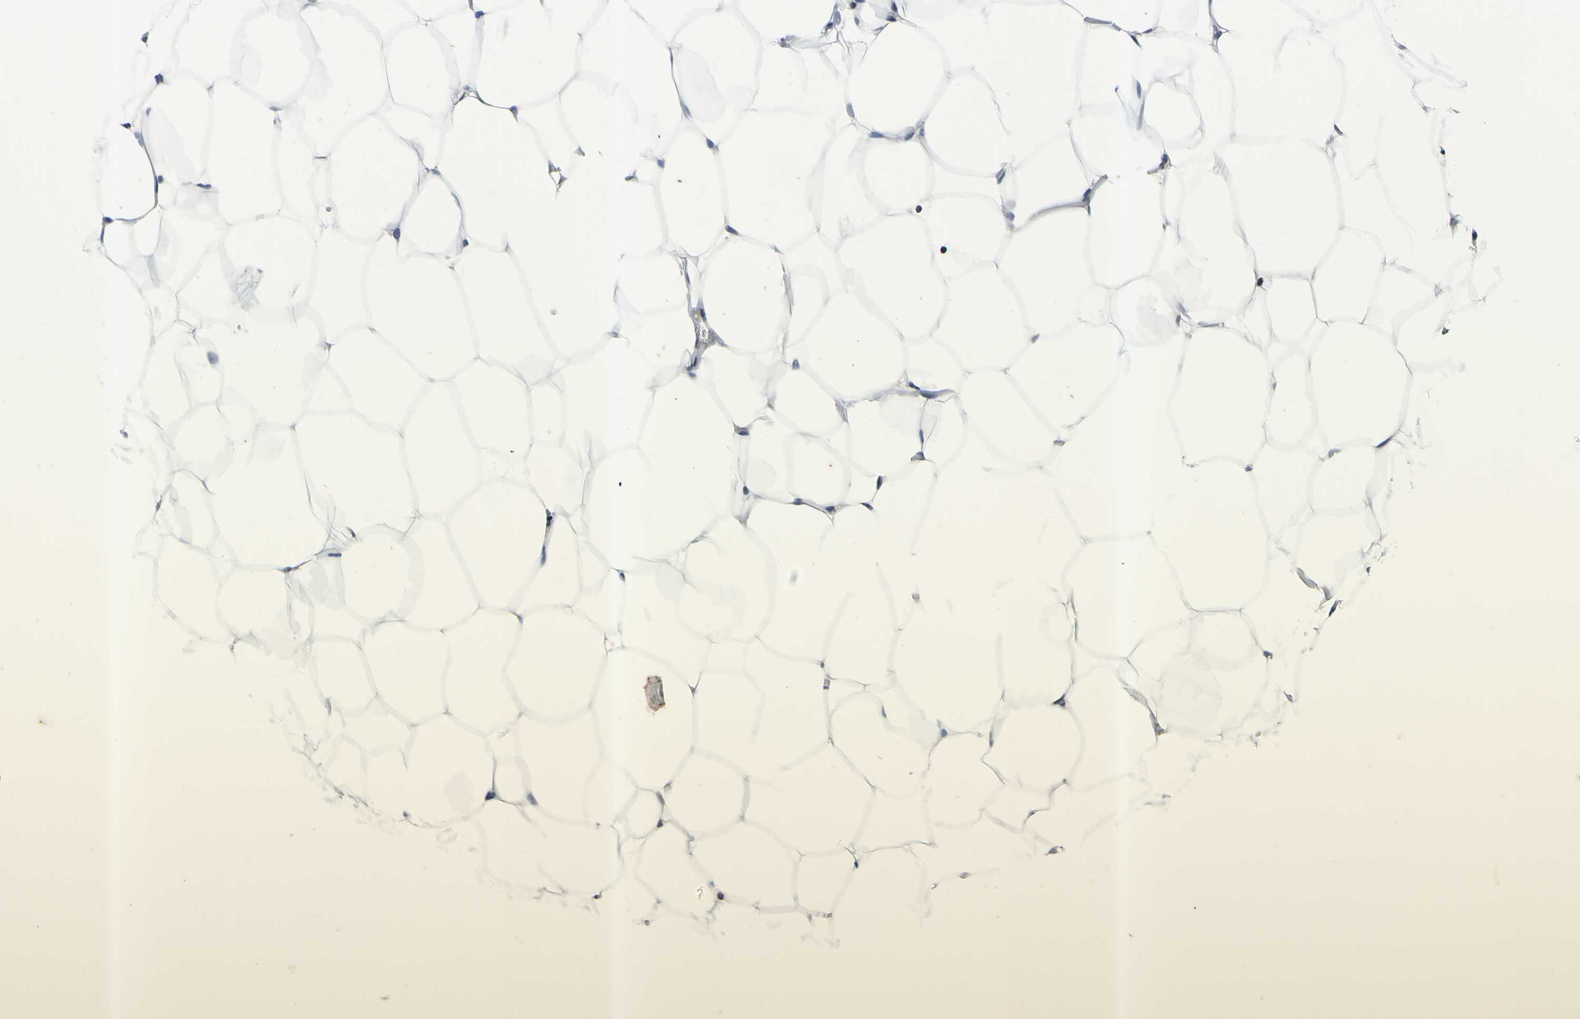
{"staining": {"intensity": "weak", "quantity": "25%-75%", "location": "cytoplasmic/membranous,nuclear"}, "tissue": "adipose tissue", "cell_type": "Adipocytes", "image_type": "normal", "snomed": [{"axis": "morphology", "description": "Normal tissue, NOS"}, {"axis": "topography", "description": "Breast"}, {"axis": "topography", "description": "Adipose tissue"}], "caption": "Immunohistochemical staining of unremarkable human adipose tissue displays weak cytoplasmic/membranous,nuclear protein staining in about 25%-75% of adipocytes.", "gene": "ARG1", "patient": {"sex": "female", "age": 25}}